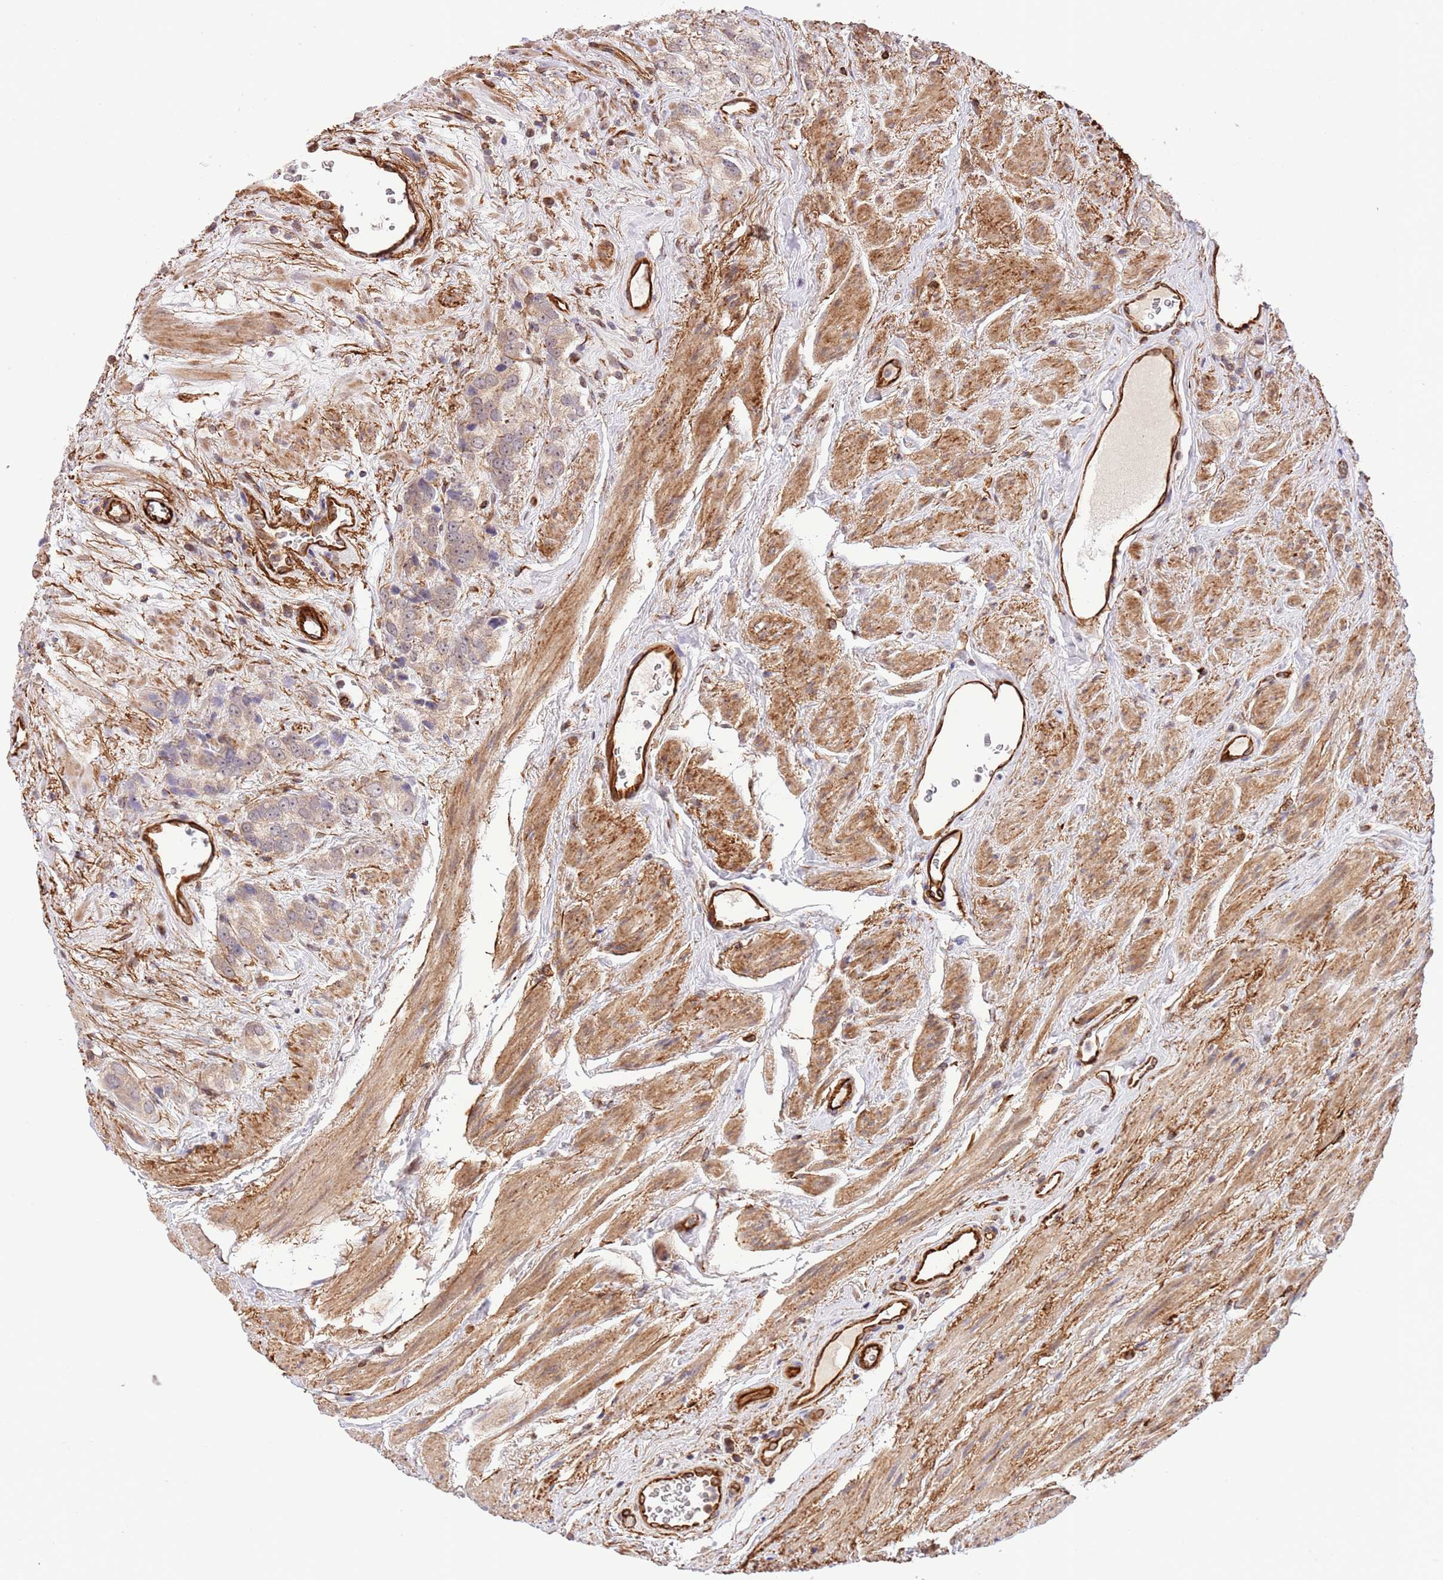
{"staining": {"intensity": "negative", "quantity": "none", "location": "none"}, "tissue": "prostate cancer", "cell_type": "Tumor cells", "image_type": "cancer", "snomed": [{"axis": "morphology", "description": "Adenocarcinoma, High grade"}, {"axis": "topography", "description": "Prostate and seminal vesicle, NOS"}], "caption": "Tumor cells show no significant expression in prostate cancer (adenocarcinoma (high-grade)).", "gene": "NEK3", "patient": {"sex": "male", "age": 64}}